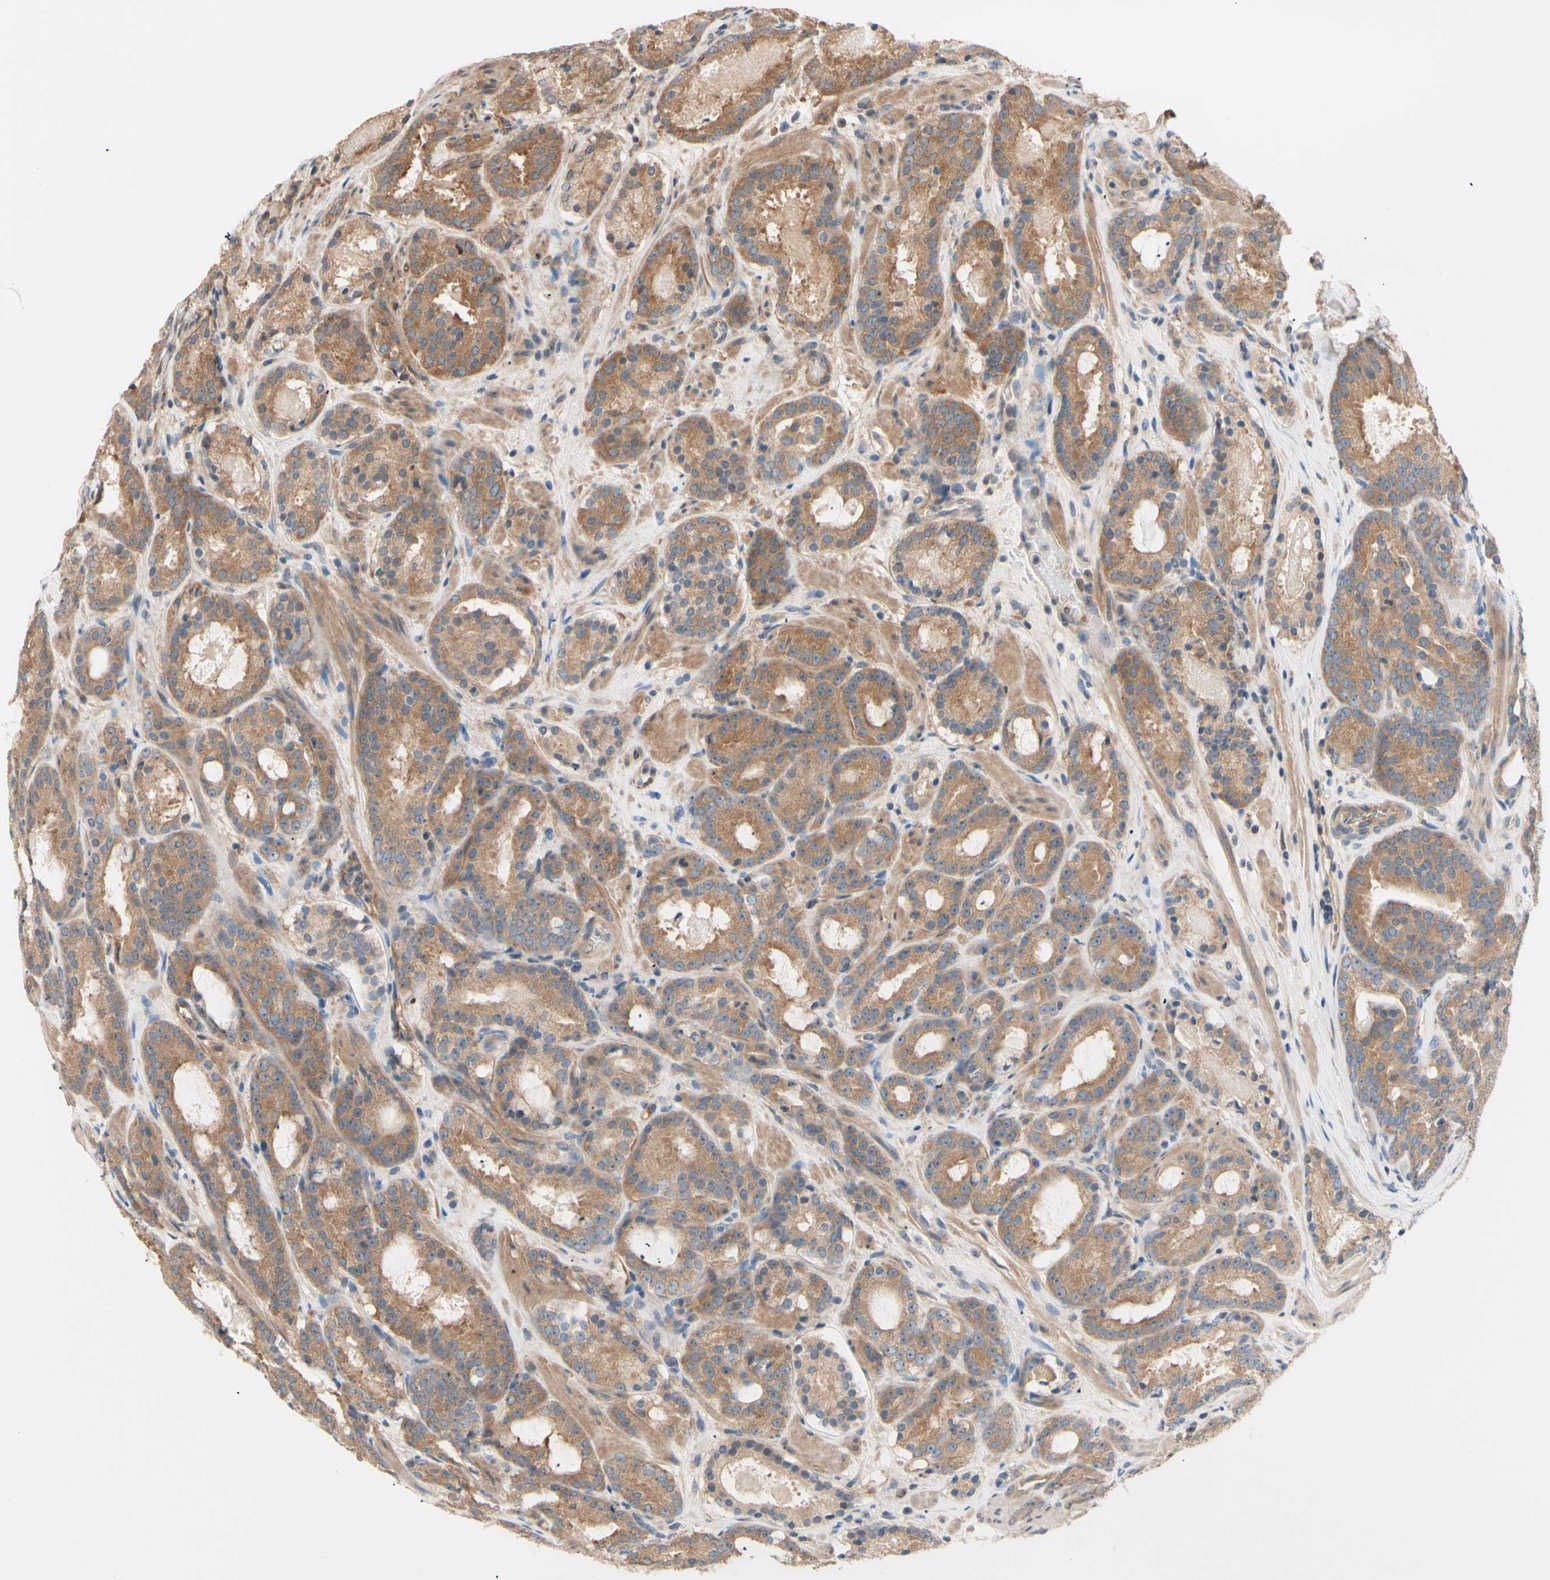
{"staining": {"intensity": "moderate", "quantity": ">75%", "location": "cytoplasmic/membranous"}, "tissue": "prostate cancer", "cell_type": "Tumor cells", "image_type": "cancer", "snomed": [{"axis": "morphology", "description": "Adenocarcinoma, Low grade"}, {"axis": "topography", "description": "Prostate"}], "caption": "An immunohistochemistry histopathology image of neoplastic tissue is shown. Protein staining in brown shows moderate cytoplasmic/membranous positivity in prostate cancer (low-grade adenocarcinoma) within tumor cells. (DAB (3,3'-diaminobenzidine) IHC with brightfield microscopy, high magnification).", "gene": "DYNLRB1", "patient": {"sex": "male", "age": 69}}